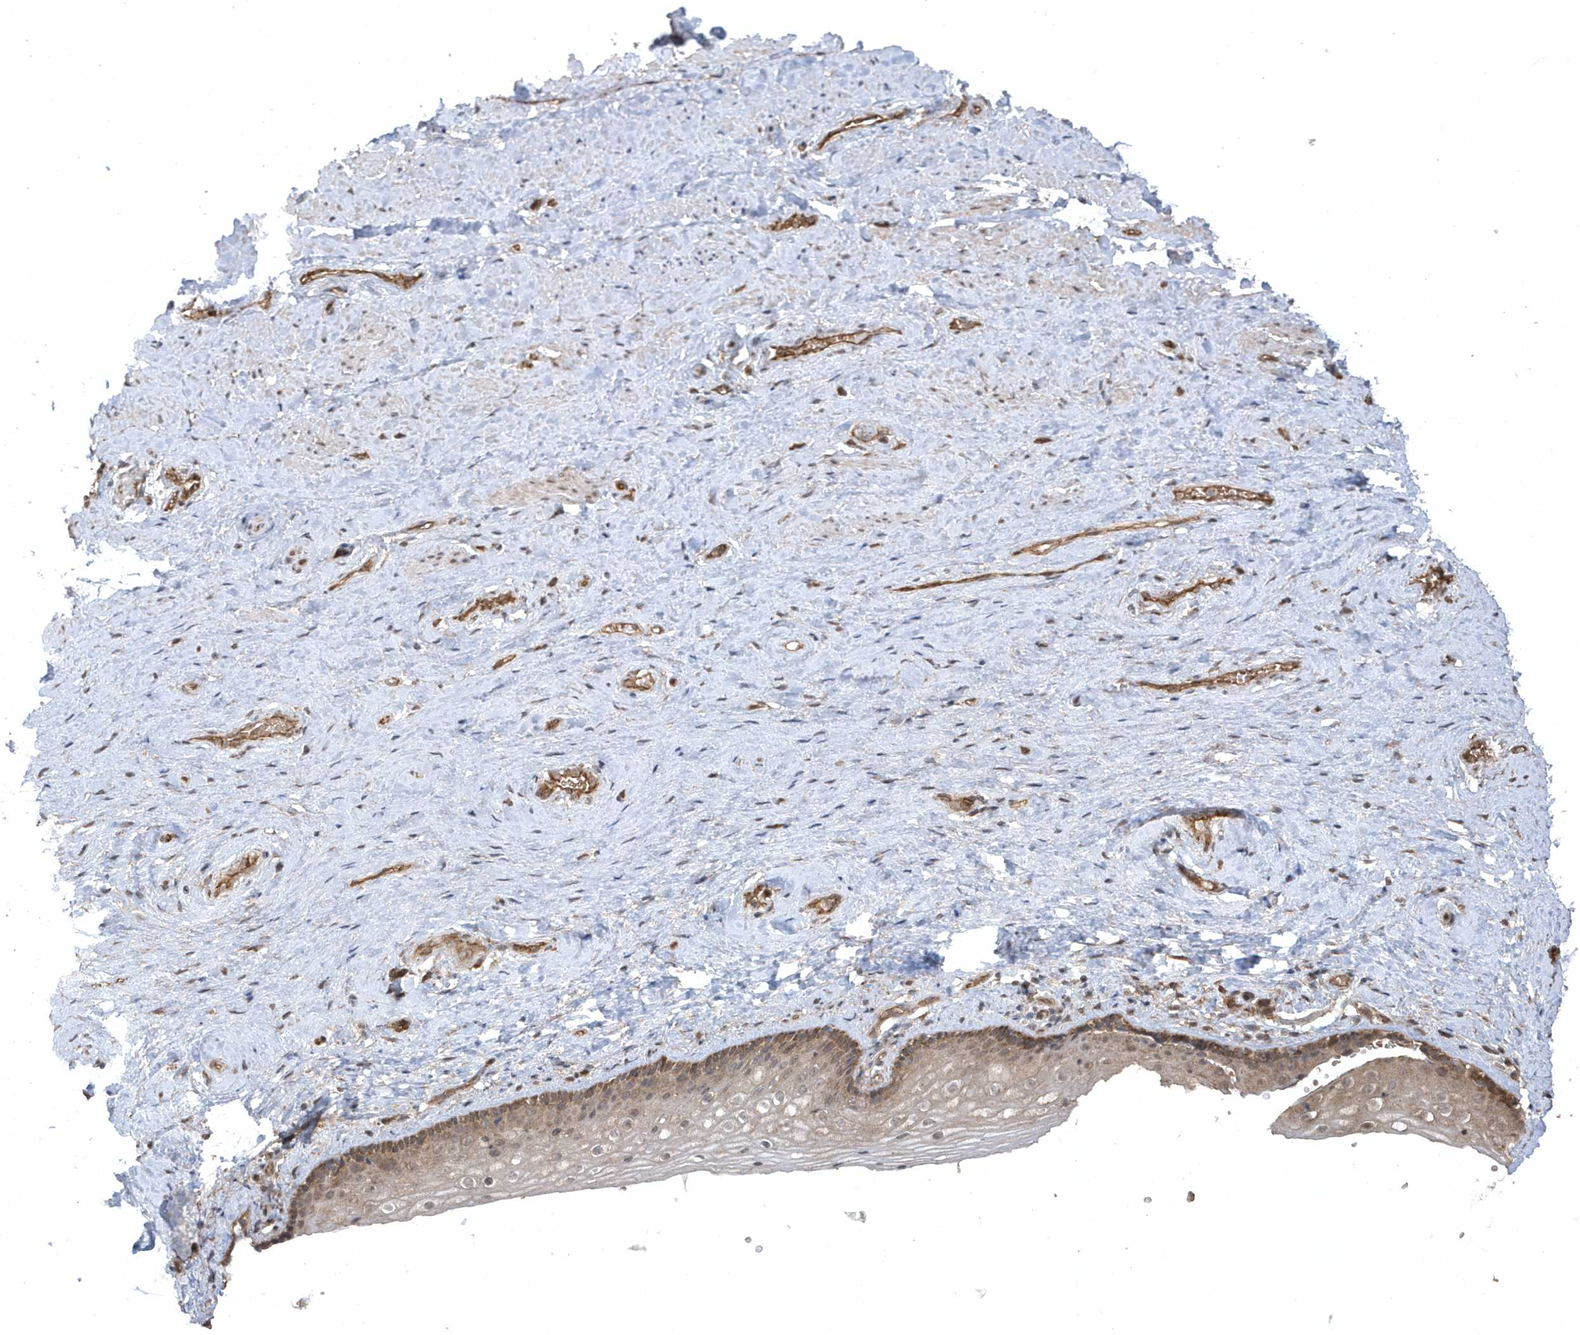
{"staining": {"intensity": "moderate", "quantity": ">75%", "location": "cytoplasmic/membranous"}, "tissue": "vagina", "cell_type": "Squamous epithelial cells", "image_type": "normal", "snomed": [{"axis": "morphology", "description": "Normal tissue, NOS"}, {"axis": "topography", "description": "Vagina"}], "caption": "Immunohistochemical staining of unremarkable vagina reveals medium levels of moderate cytoplasmic/membranous expression in approximately >75% of squamous epithelial cells. (DAB = brown stain, brightfield microscopy at high magnification).", "gene": "HERPUD1", "patient": {"sex": "female", "age": 46}}